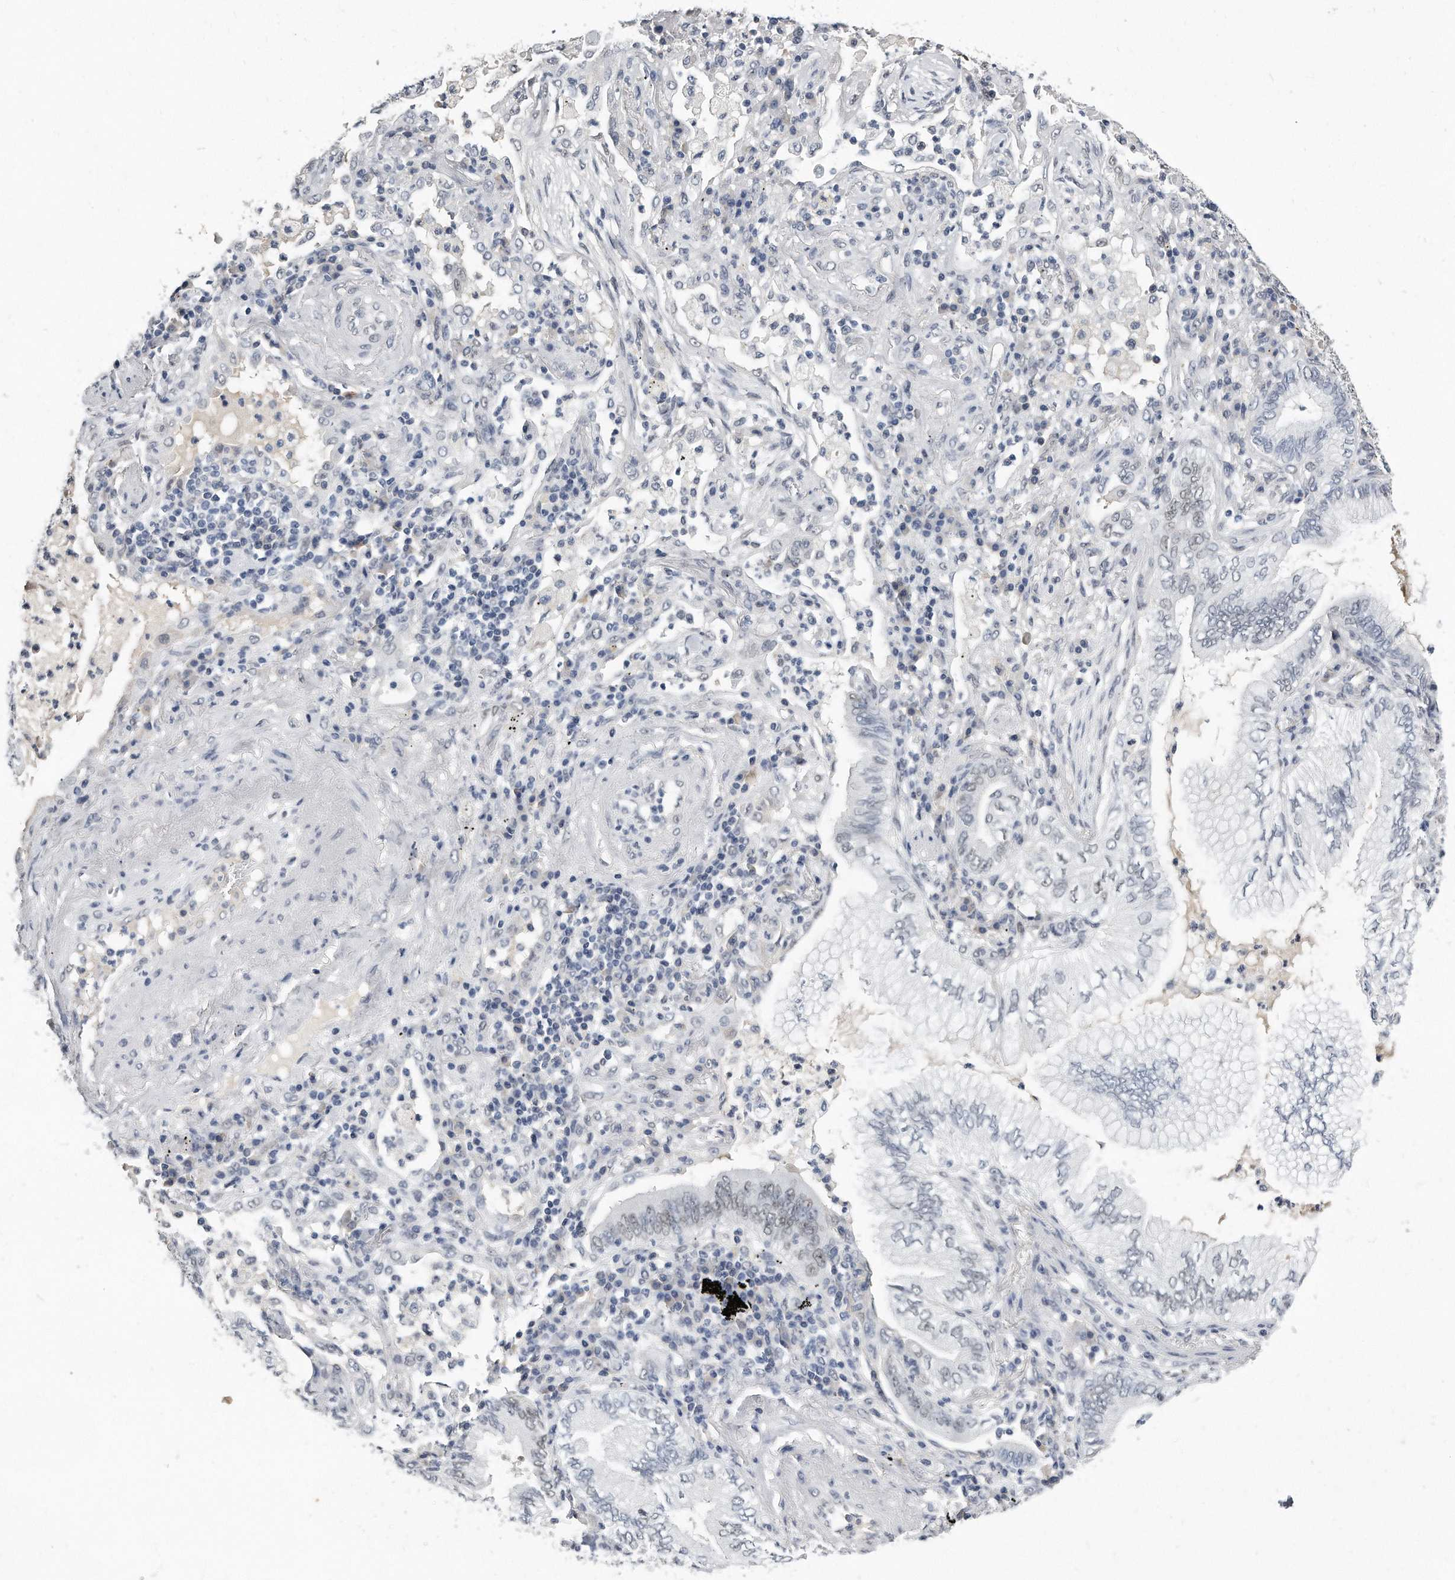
{"staining": {"intensity": "negative", "quantity": "none", "location": "none"}, "tissue": "lung cancer", "cell_type": "Tumor cells", "image_type": "cancer", "snomed": [{"axis": "morphology", "description": "Normal tissue, NOS"}, {"axis": "morphology", "description": "Adenocarcinoma, NOS"}, {"axis": "topography", "description": "Bronchus"}, {"axis": "topography", "description": "Lung"}], "caption": "This is an immunohistochemistry image of human lung cancer (adenocarcinoma). There is no positivity in tumor cells.", "gene": "CTBP2", "patient": {"sex": "female", "age": 70}}